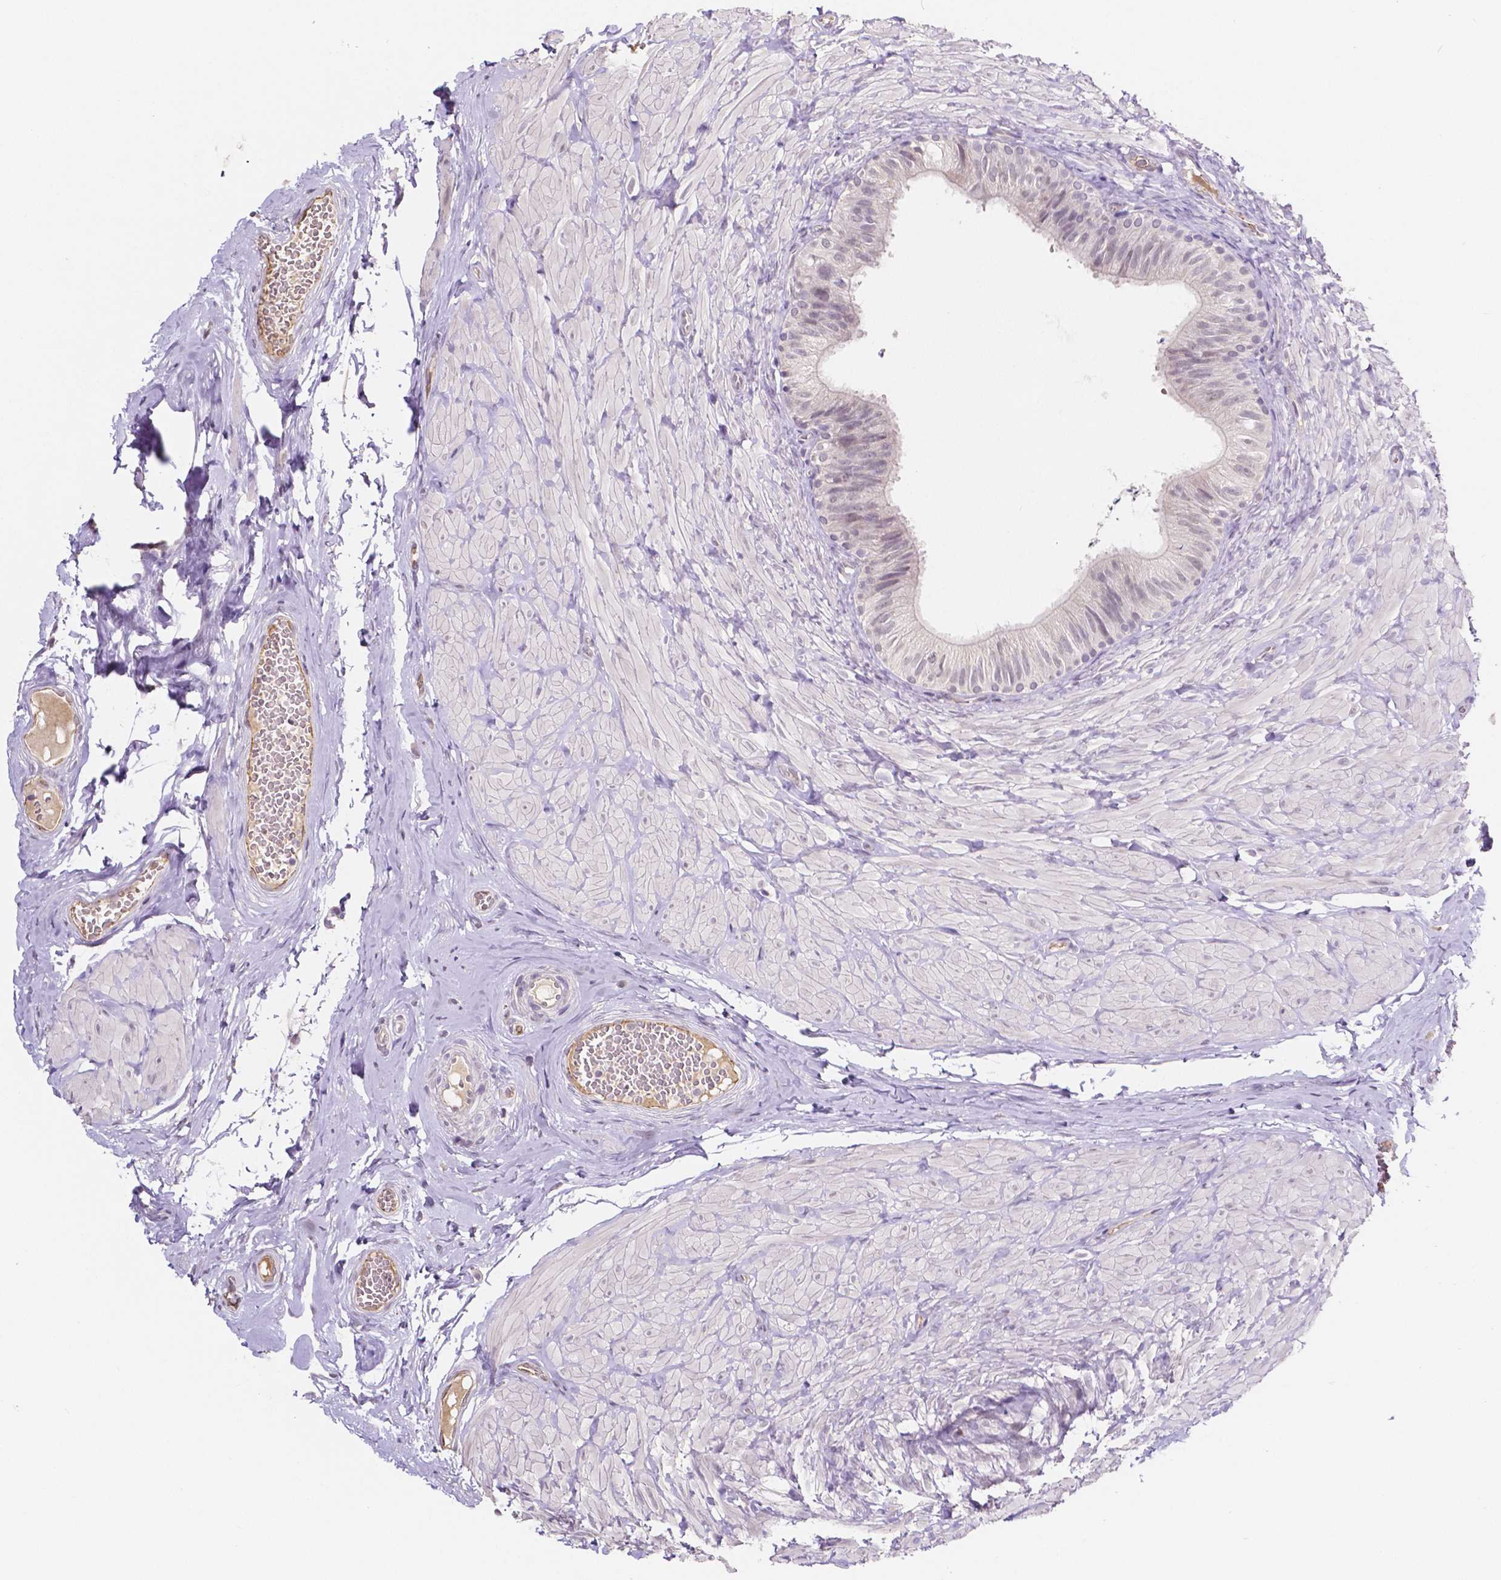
{"staining": {"intensity": "negative", "quantity": "none", "location": "none"}, "tissue": "epididymis", "cell_type": "Glandular cells", "image_type": "normal", "snomed": [{"axis": "morphology", "description": "Normal tissue, NOS"}, {"axis": "topography", "description": "Epididymis, spermatic cord, NOS"}, {"axis": "topography", "description": "Epididymis"}, {"axis": "topography", "description": "Peripheral nerve tissue"}], "caption": "IHC image of normal epididymis: human epididymis stained with DAB demonstrates no significant protein staining in glandular cells.", "gene": "ELAVL2", "patient": {"sex": "male", "age": 29}}